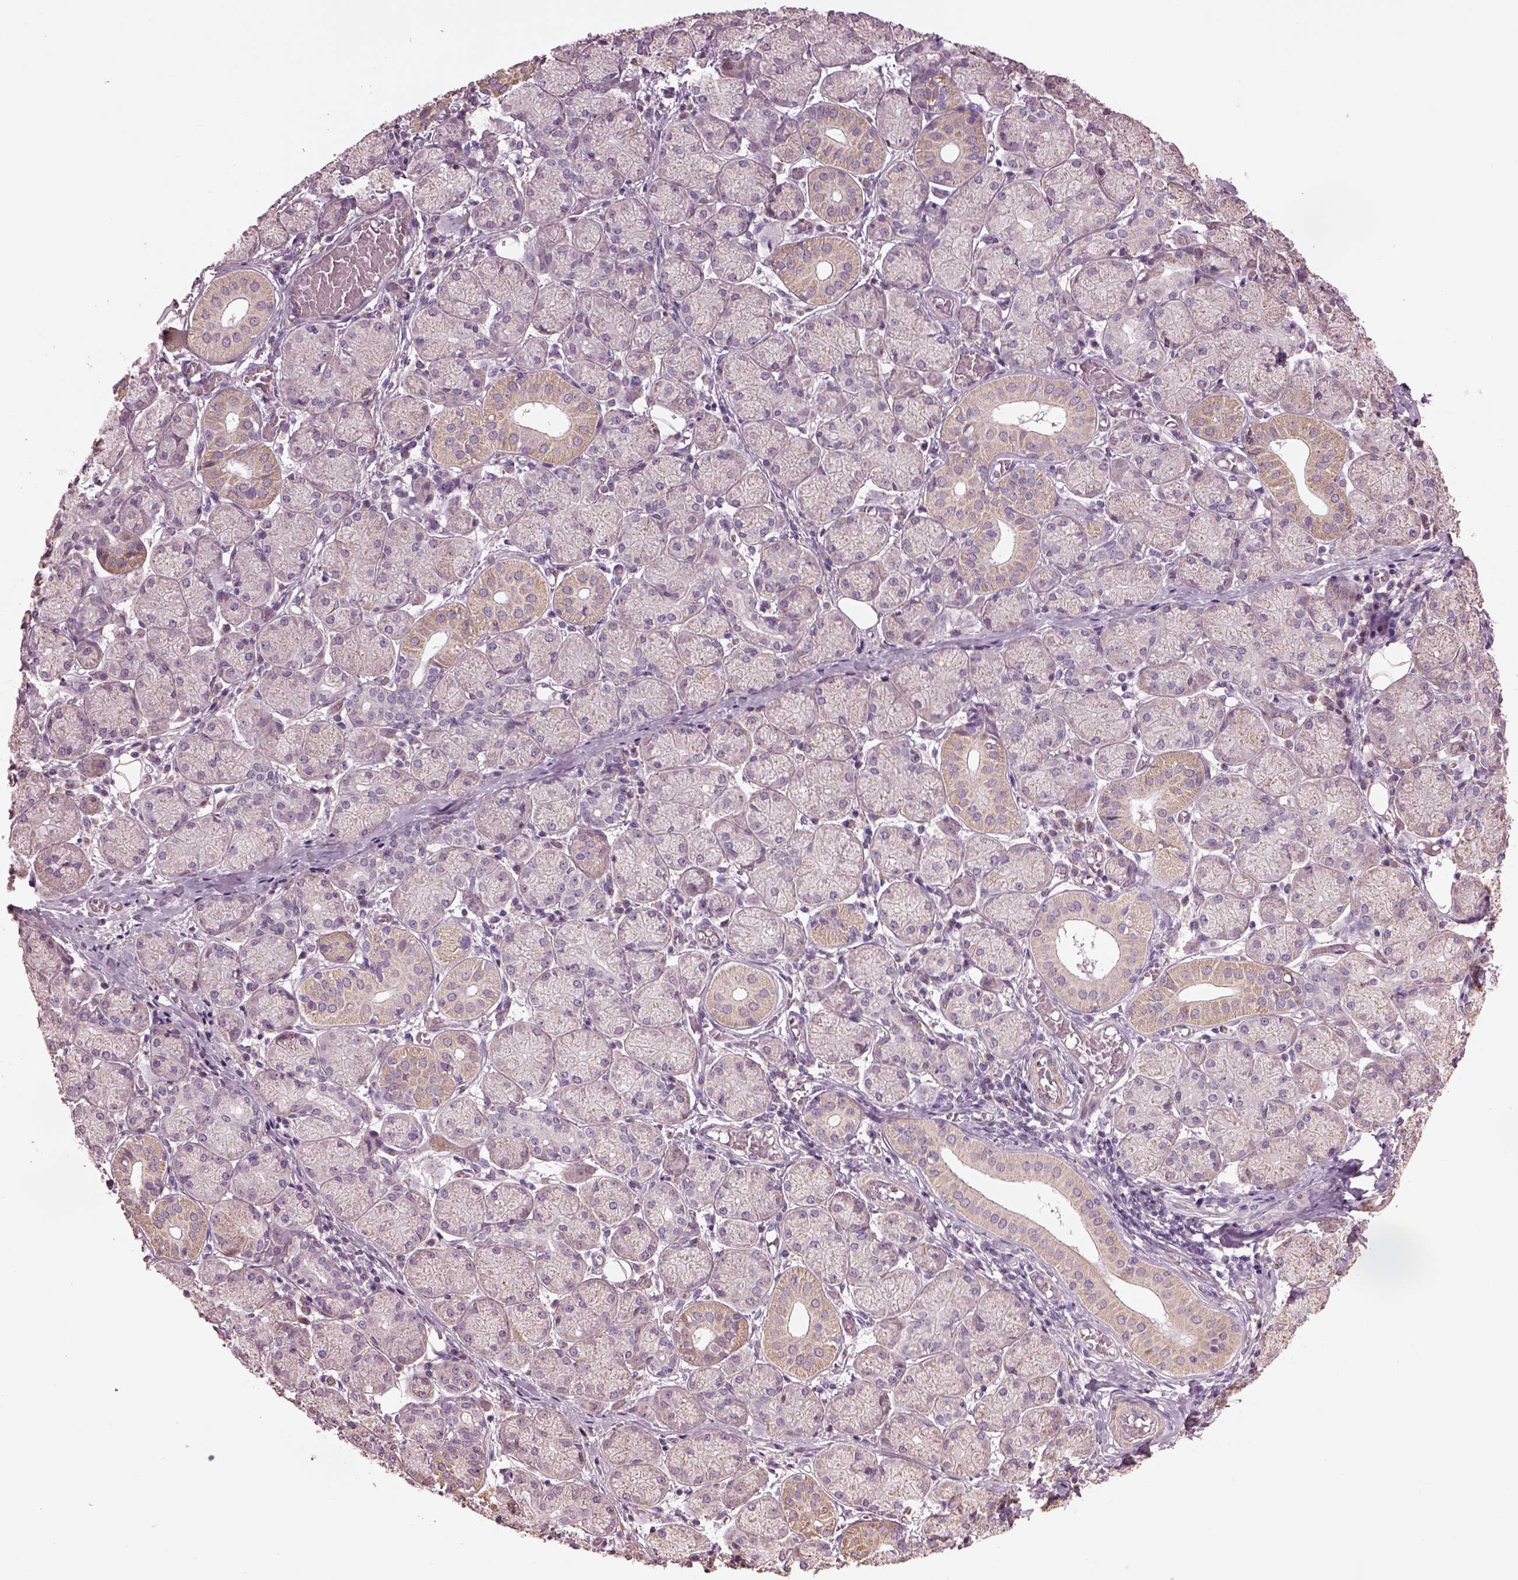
{"staining": {"intensity": "weak", "quantity": "<25%", "location": "cytoplasmic/membranous"}, "tissue": "salivary gland", "cell_type": "Glandular cells", "image_type": "normal", "snomed": [{"axis": "morphology", "description": "Normal tissue, NOS"}, {"axis": "topography", "description": "Salivary gland"}, {"axis": "topography", "description": "Peripheral nerve tissue"}], "caption": "Immunohistochemistry (IHC) micrograph of unremarkable human salivary gland stained for a protein (brown), which exhibits no expression in glandular cells. Nuclei are stained in blue.", "gene": "SPATA7", "patient": {"sex": "female", "age": 24}}